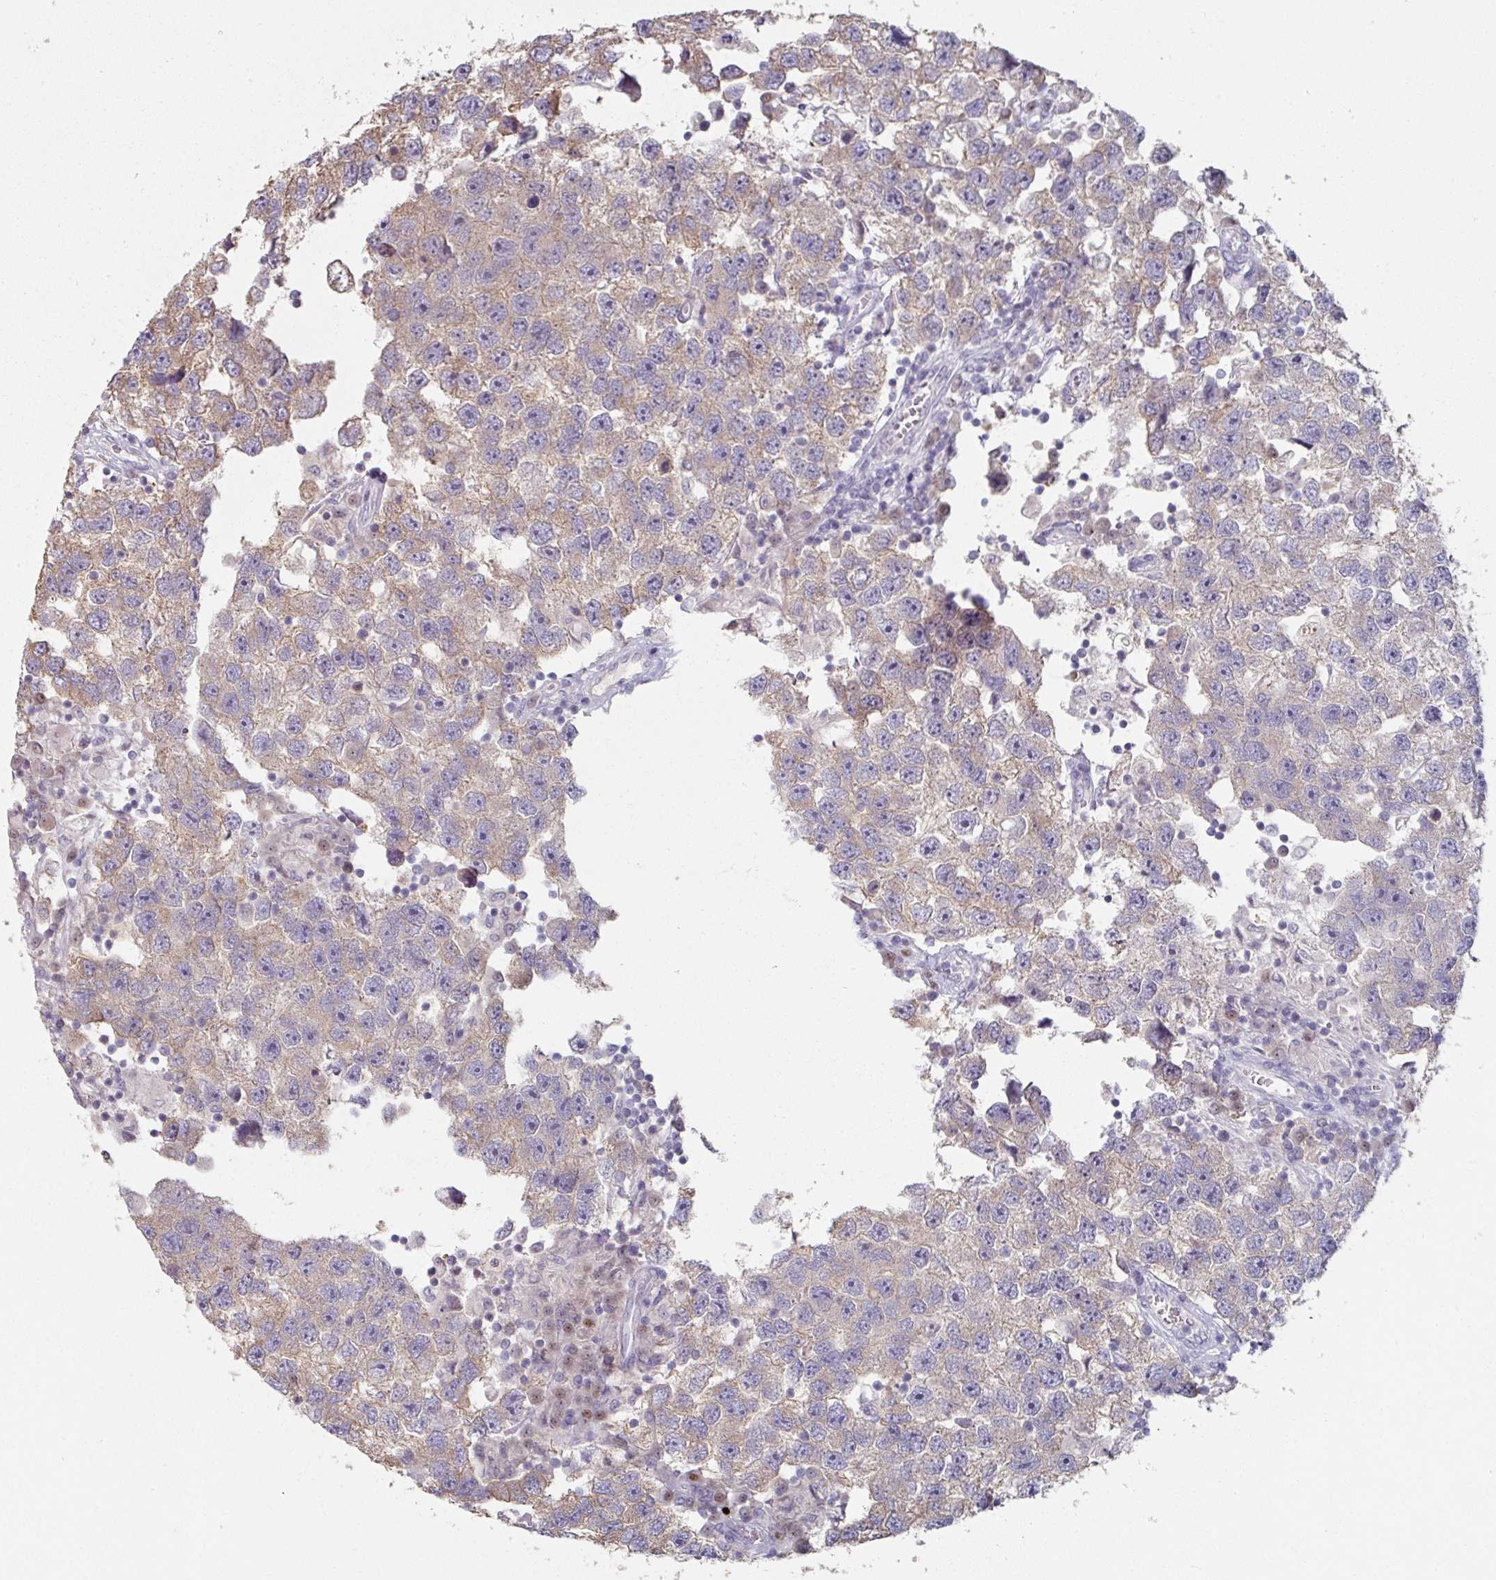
{"staining": {"intensity": "weak", "quantity": "25%-75%", "location": "cytoplasmic/membranous"}, "tissue": "testis cancer", "cell_type": "Tumor cells", "image_type": "cancer", "snomed": [{"axis": "morphology", "description": "Seminoma, NOS"}, {"axis": "topography", "description": "Testis"}], "caption": "An image of testis cancer (seminoma) stained for a protein shows weak cytoplasmic/membranous brown staining in tumor cells.", "gene": "ZBTB6", "patient": {"sex": "male", "age": 26}}